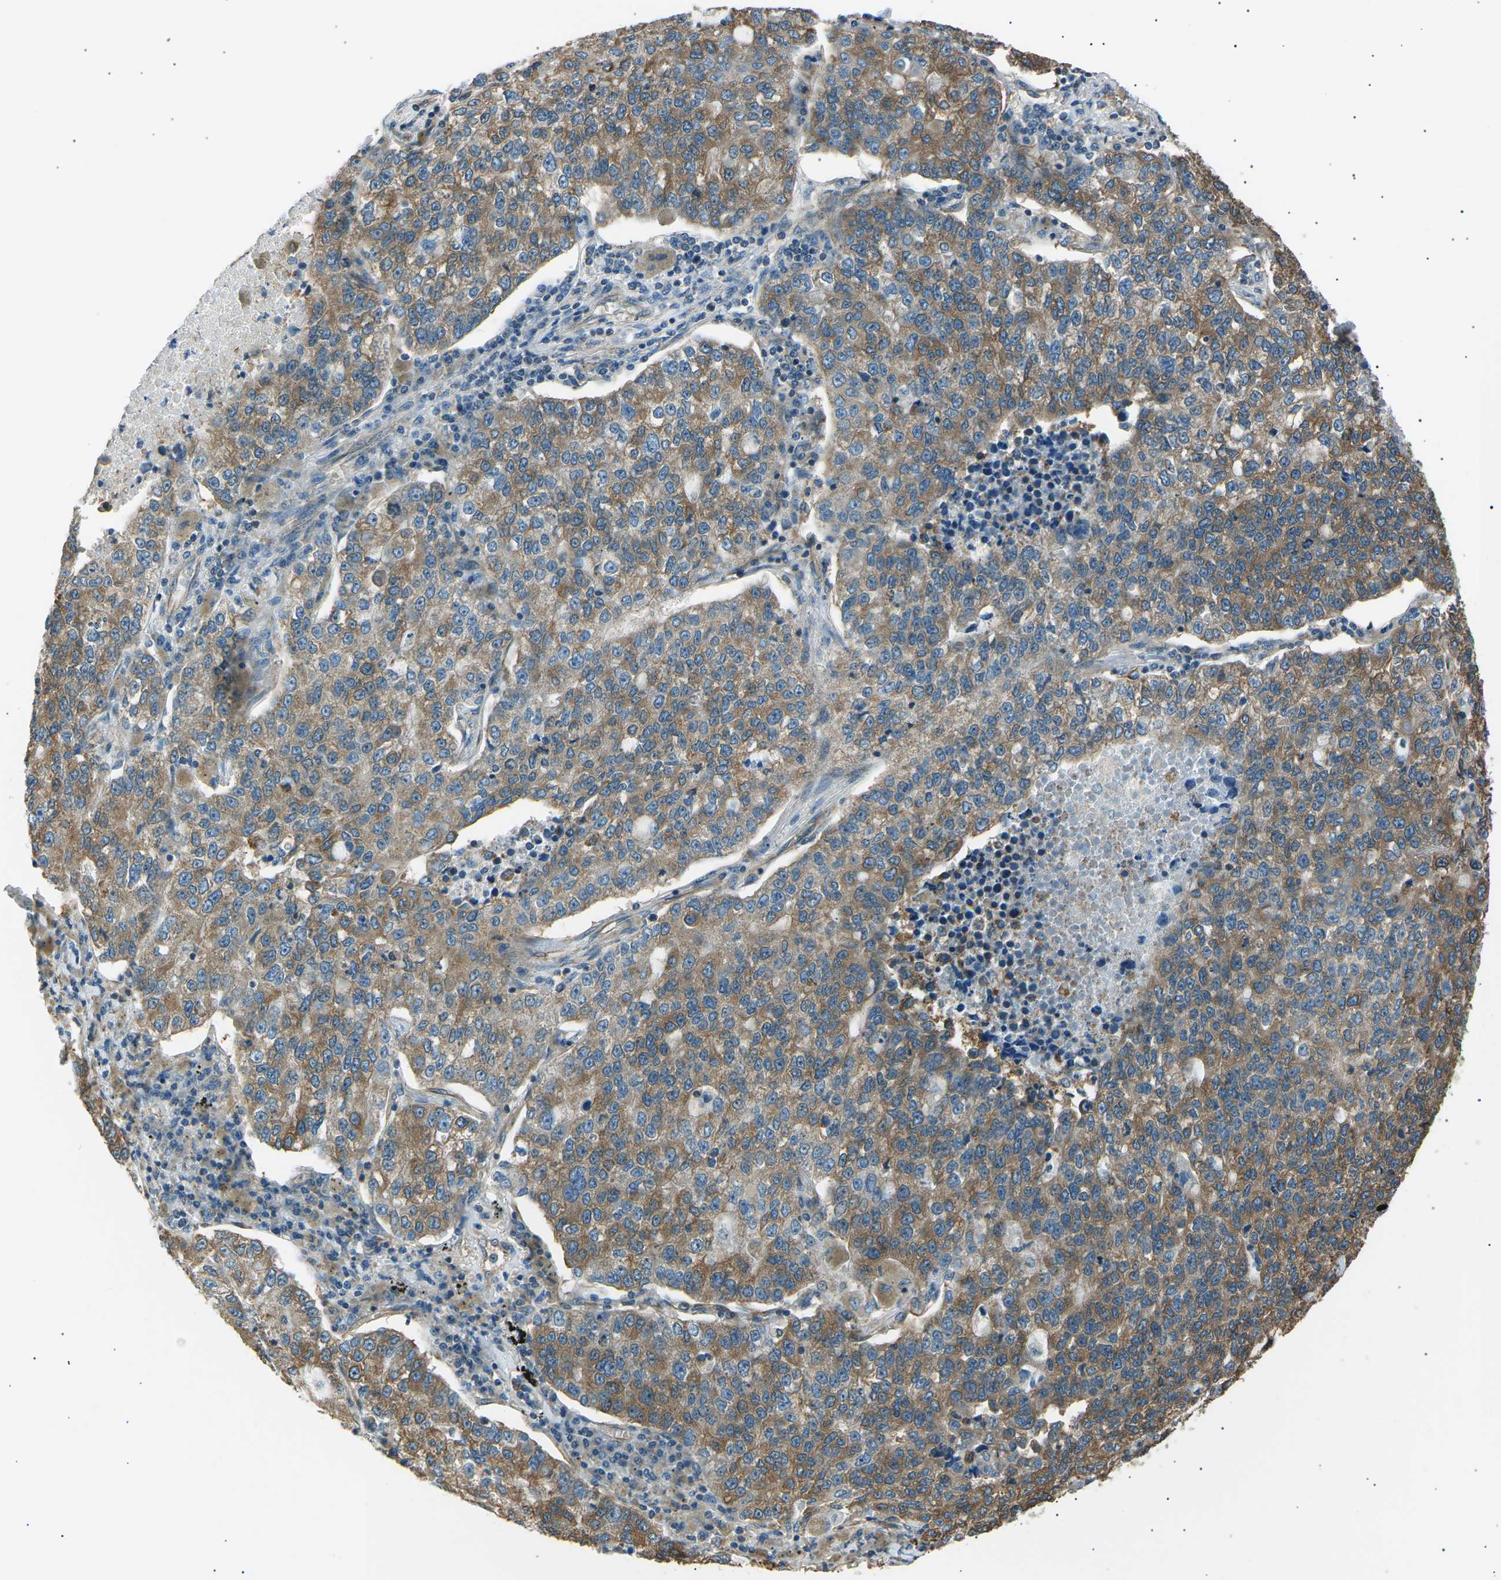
{"staining": {"intensity": "moderate", "quantity": ">75%", "location": "cytoplasmic/membranous"}, "tissue": "lung cancer", "cell_type": "Tumor cells", "image_type": "cancer", "snomed": [{"axis": "morphology", "description": "Adenocarcinoma, NOS"}, {"axis": "topography", "description": "Lung"}], "caption": "DAB immunohistochemical staining of human lung adenocarcinoma demonstrates moderate cytoplasmic/membranous protein positivity in about >75% of tumor cells.", "gene": "SLK", "patient": {"sex": "male", "age": 49}}